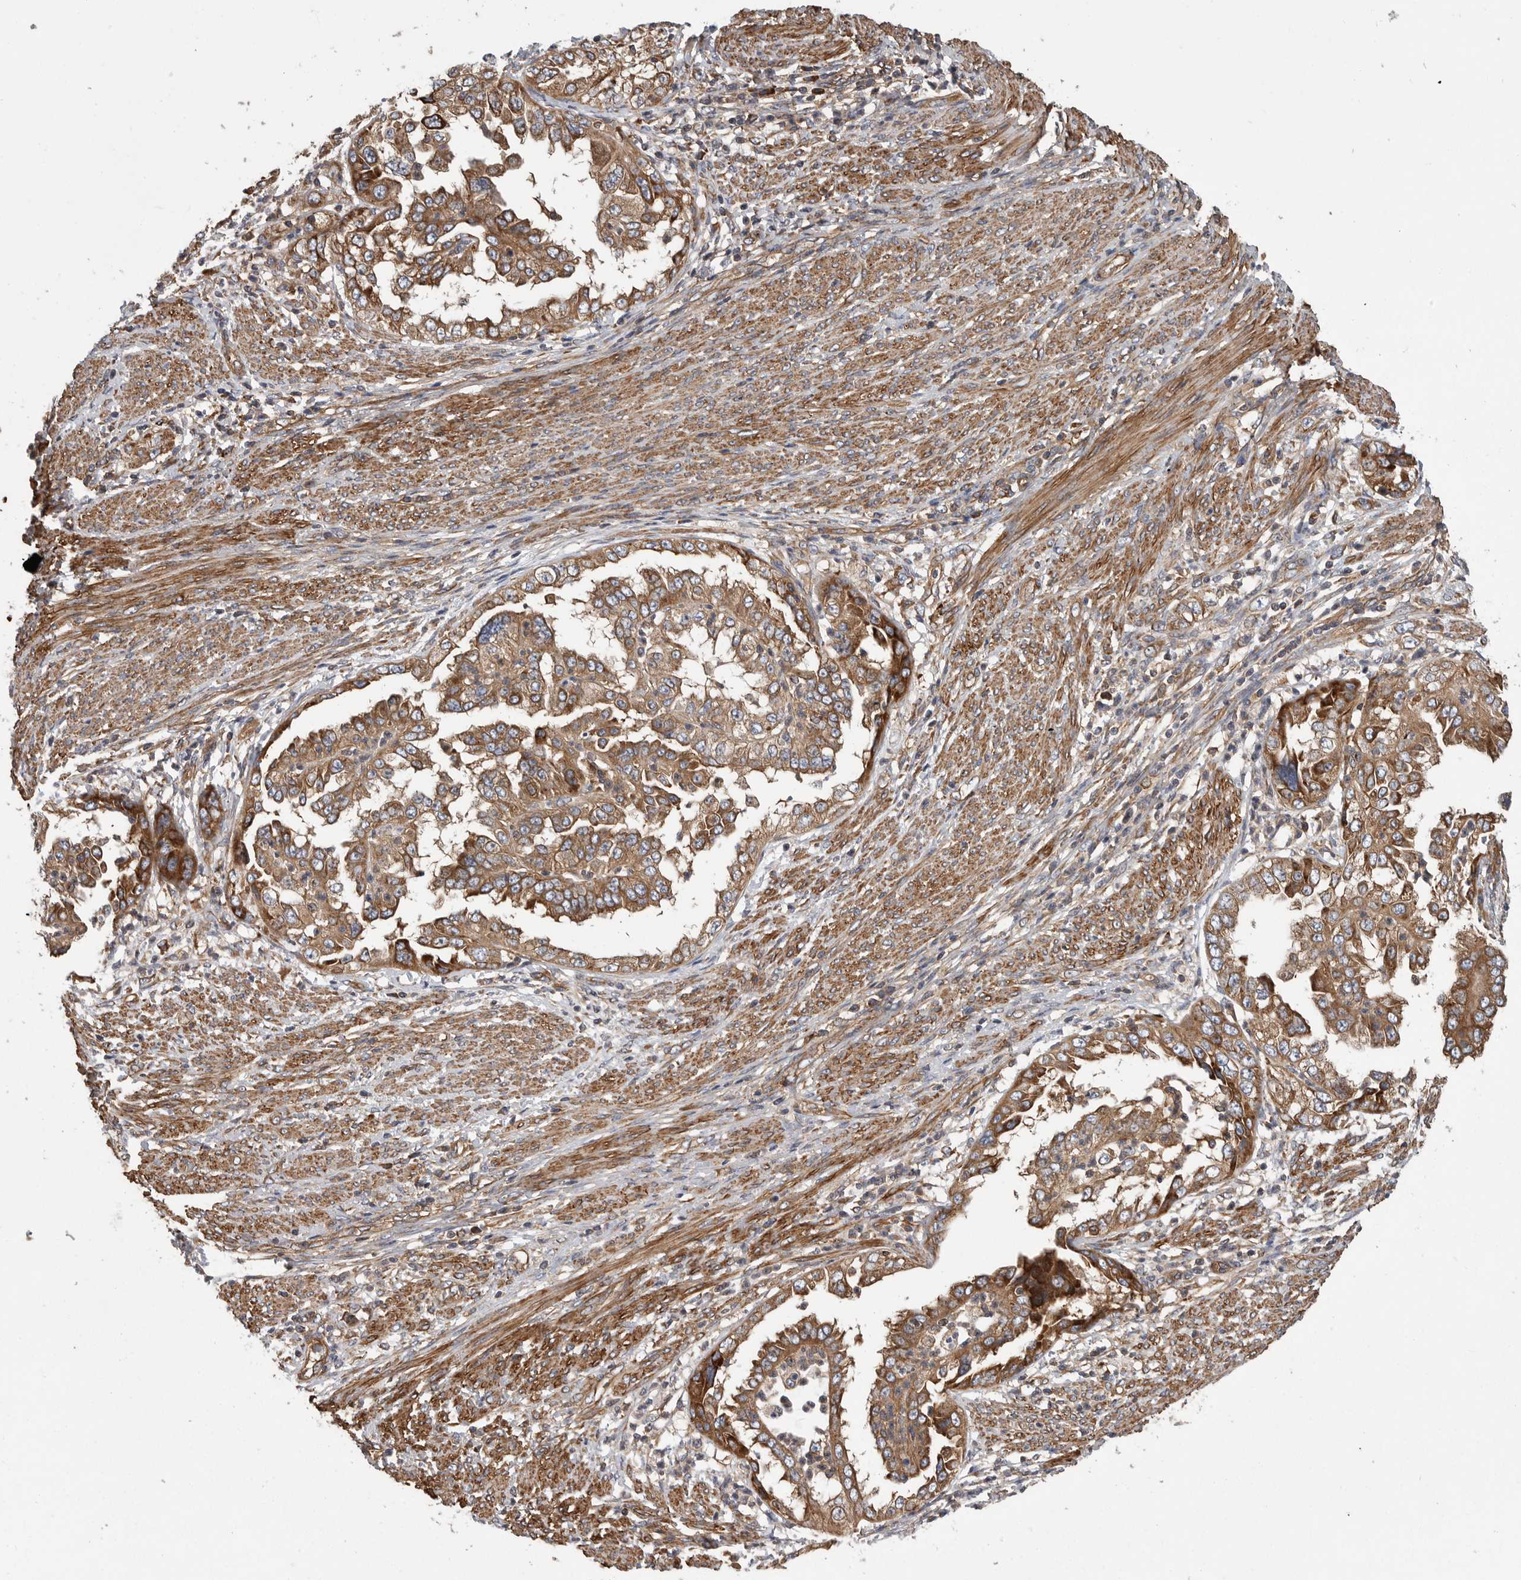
{"staining": {"intensity": "strong", "quantity": "25%-75%", "location": "cytoplasmic/membranous"}, "tissue": "endometrial cancer", "cell_type": "Tumor cells", "image_type": "cancer", "snomed": [{"axis": "morphology", "description": "Adenocarcinoma, NOS"}, {"axis": "topography", "description": "Endometrium"}], "caption": "Endometrial cancer (adenocarcinoma) stained for a protein reveals strong cytoplasmic/membranous positivity in tumor cells.", "gene": "OXR1", "patient": {"sex": "female", "age": 85}}